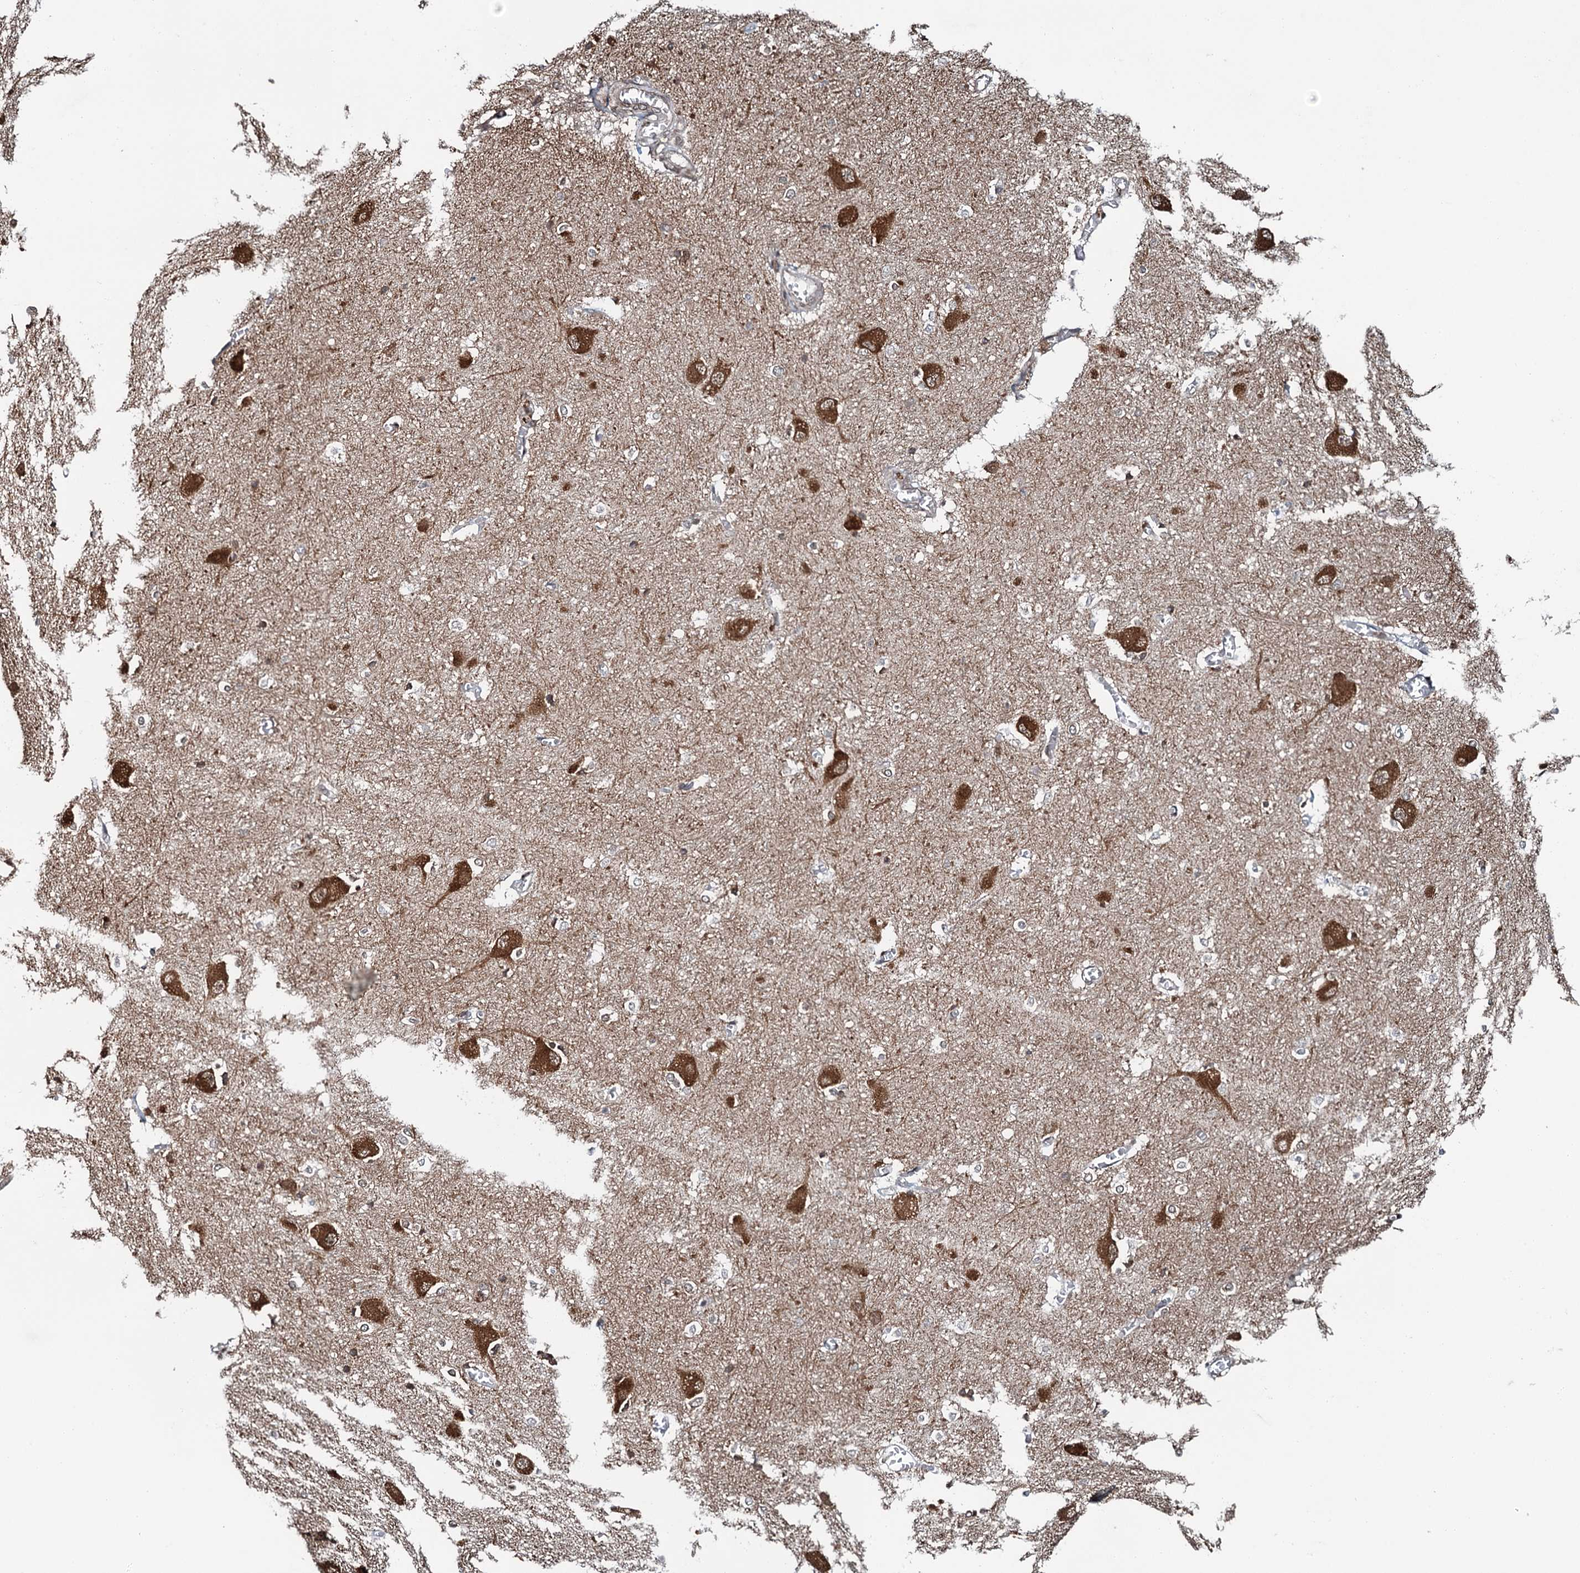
{"staining": {"intensity": "negative", "quantity": "none", "location": "none"}, "tissue": "caudate", "cell_type": "Glial cells", "image_type": "normal", "snomed": [{"axis": "morphology", "description": "Normal tissue, NOS"}, {"axis": "topography", "description": "Lateral ventricle wall"}], "caption": "There is no significant staining in glial cells of caudate. Brightfield microscopy of immunohistochemistry (IHC) stained with DAB (brown) and hematoxylin (blue), captured at high magnification.", "gene": "WHAMM", "patient": {"sex": "male", "age": 37}}